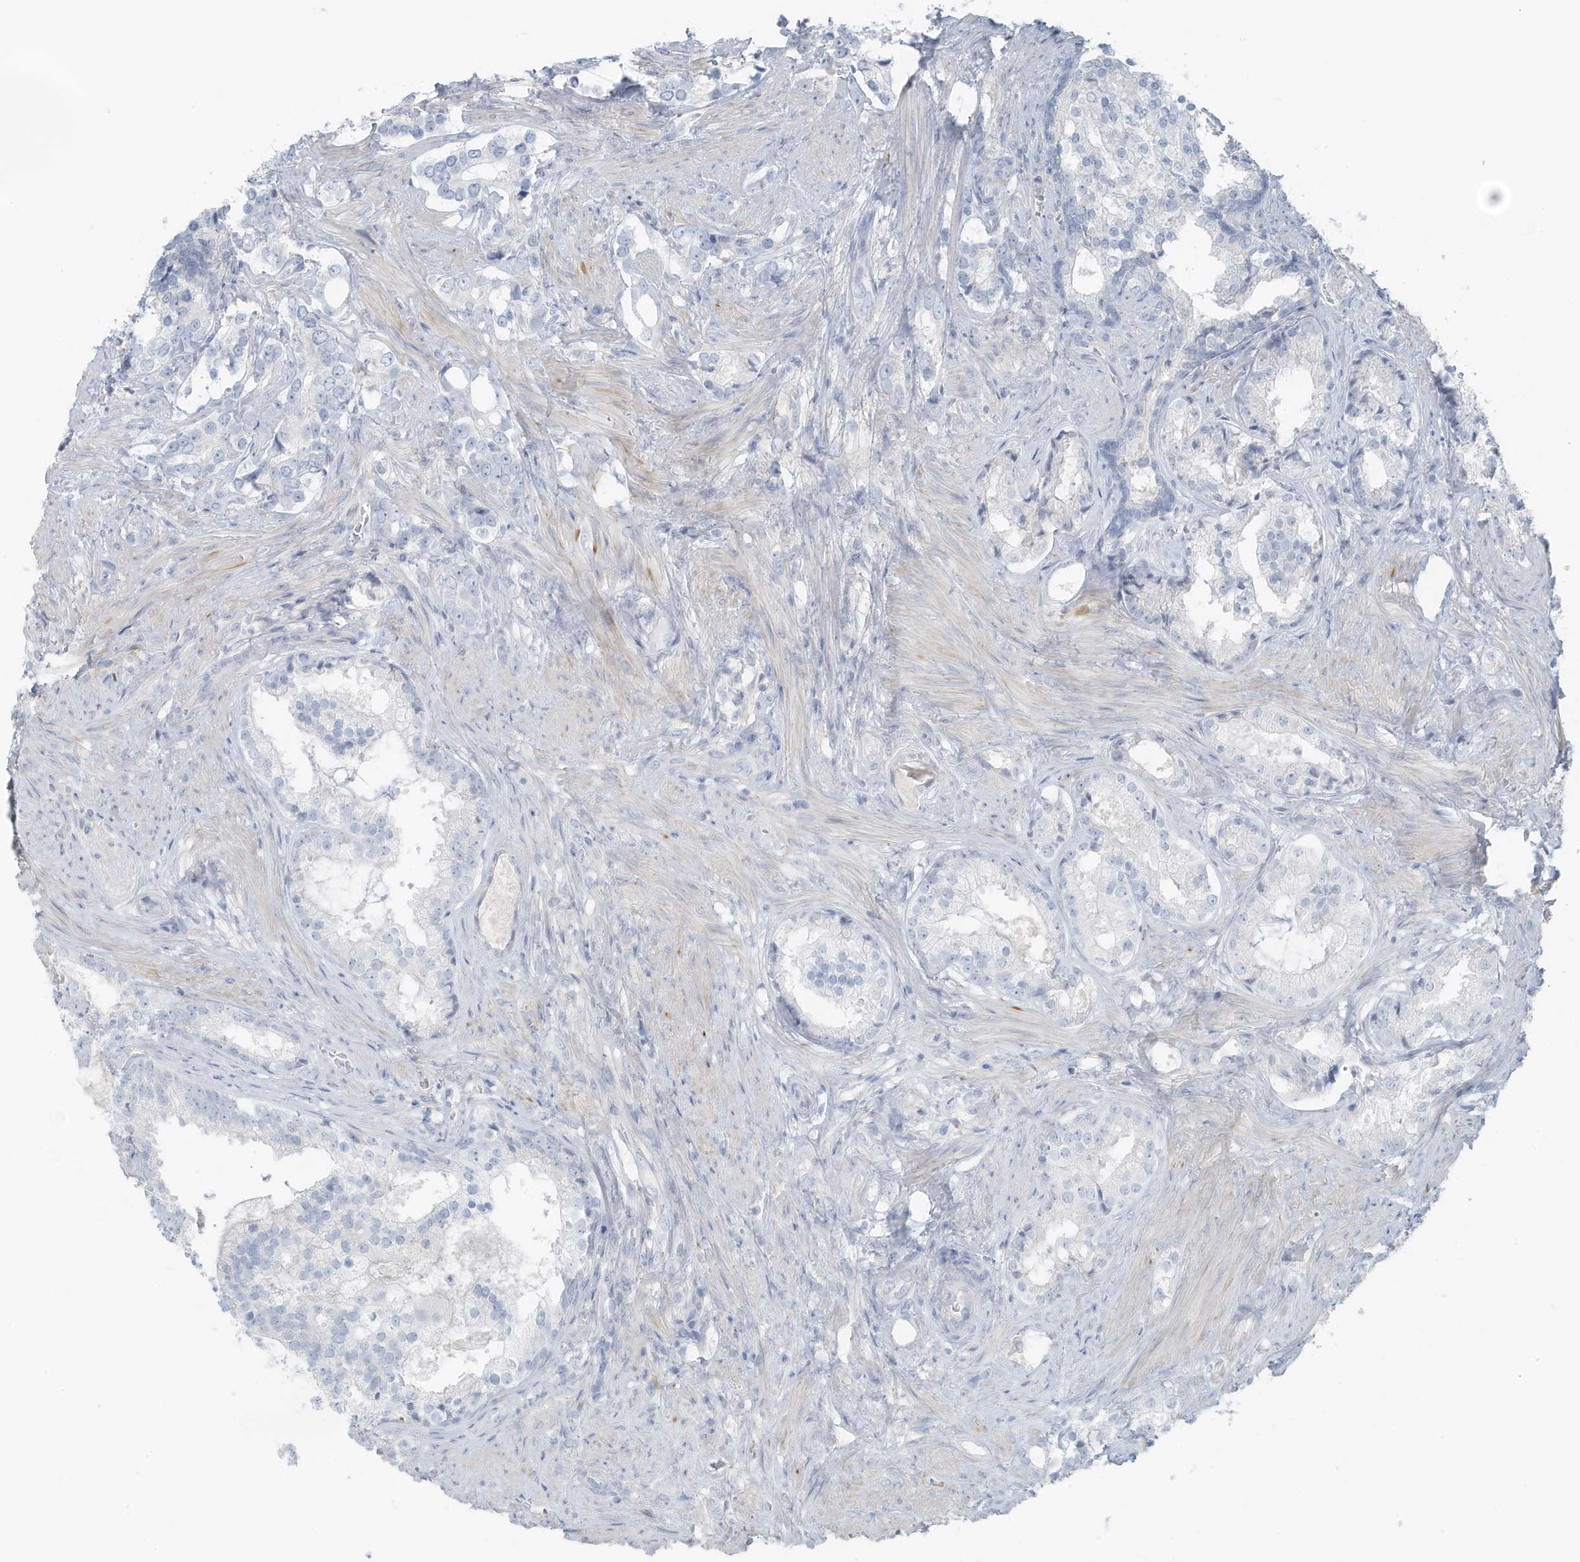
{"staining": {"intensity": "negative", "quantity": "none", "location": "none"}, "tissue": "prostate cancer", "cell_type": "Tumor cells", "image_type": "cancer", "snomed": [{"axis": "morphology", "description": "Adenocarcinoma, High grade"}, {"axis": "topography", "description": "Prostate"}], "caption": "The immunohistochemistry (IHC) image has no significant staining in tumor cells of prostate high-grade adenocarcinoma tissue.", "gene": "SLC25A43", "patient": {"sex": "male", "age": 58}}